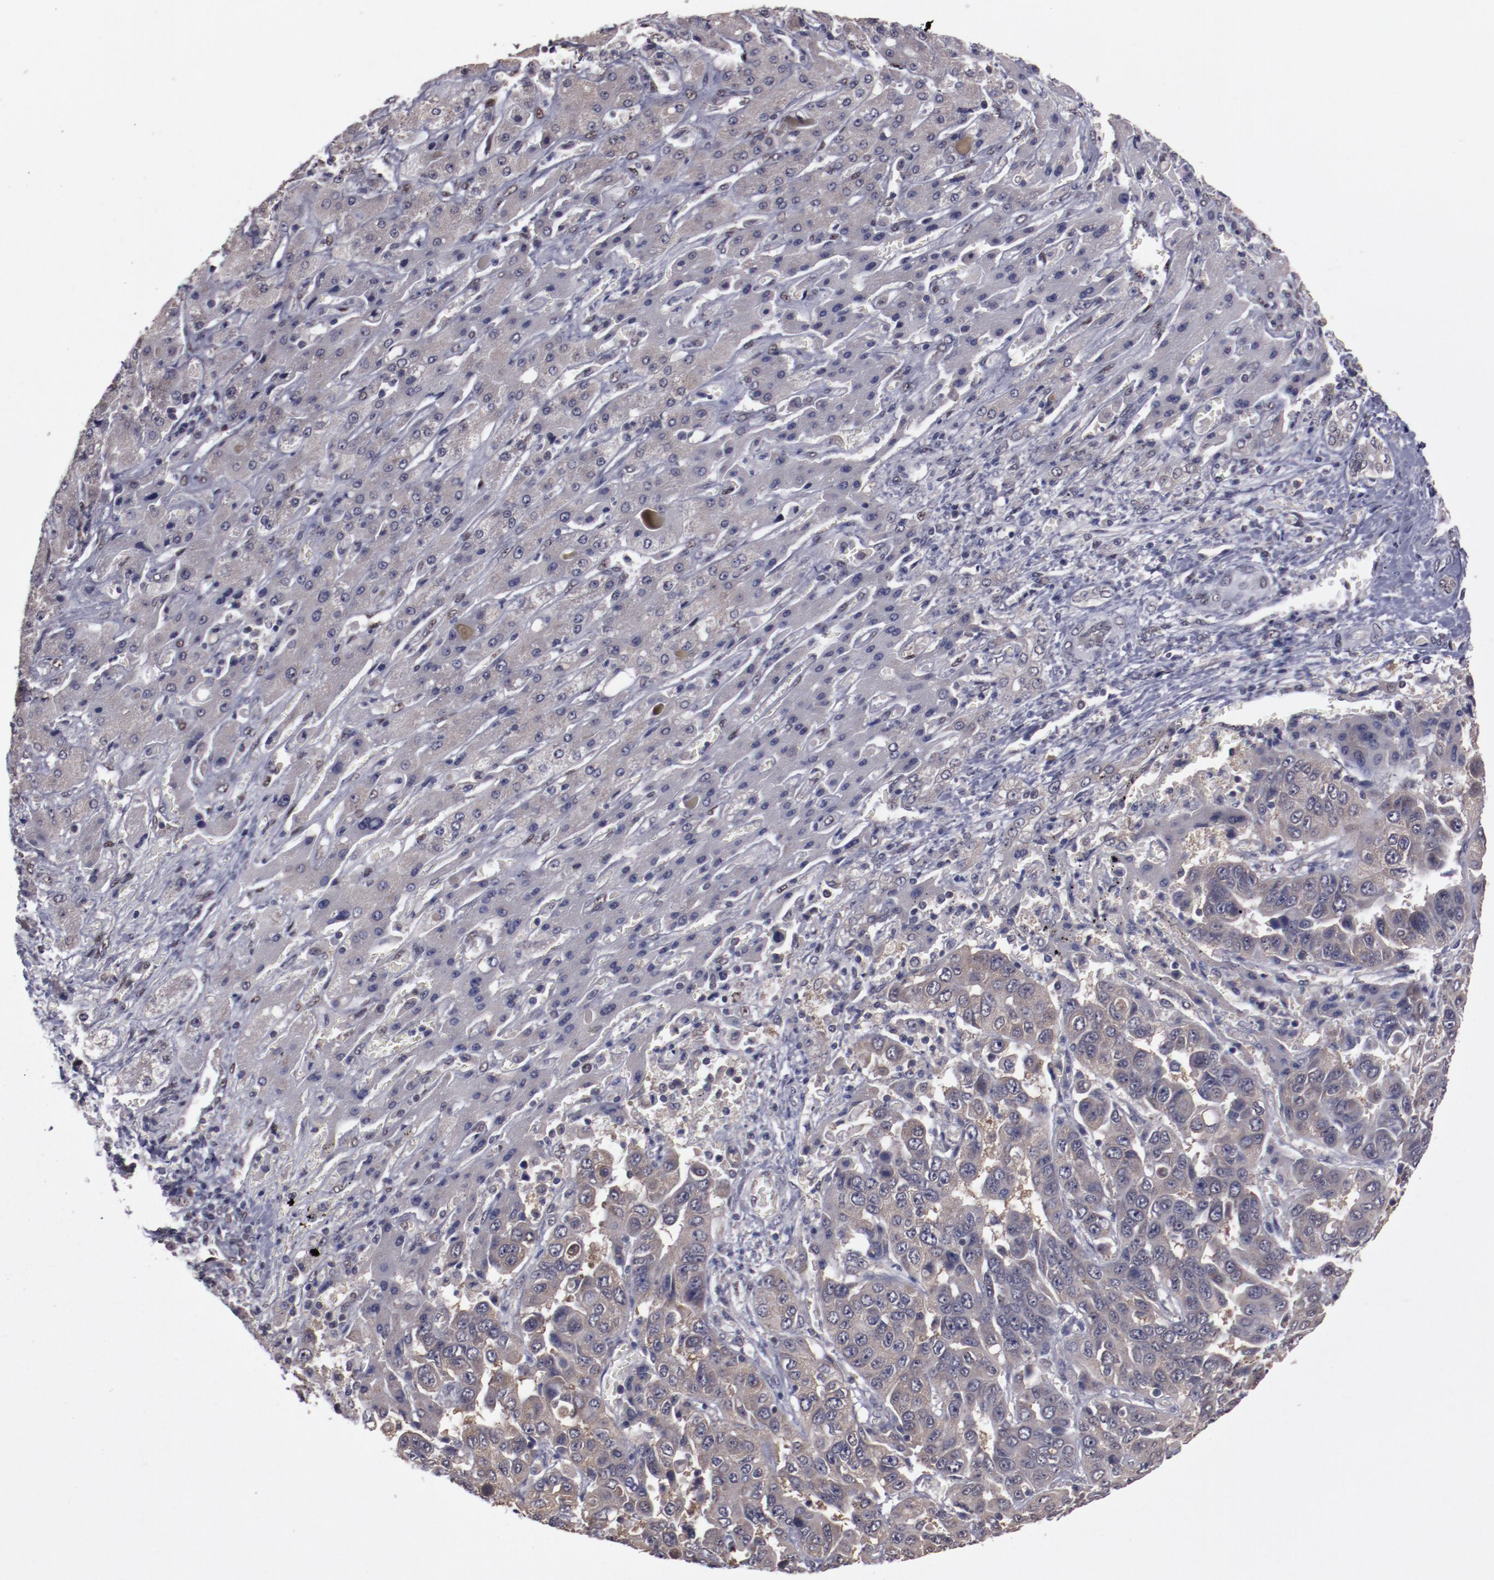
{"staining": {"intensity": "weak", "quantity": ">75%", "location": "cytoplasmic/membranous"}, "tissue": "liver cancer", "cell_type": "Tumor cells", "image_type": "cancer", "snomed": [{"axis": "morphology", "description": "Cholangiocarcinoma"}, {"axis": "topography", "description": "Liver"}], "caption": "Human liver cancer stained for a protein (brown) demonstrates weak cytoplasmic/membranous positive staining in about >75% of tumor cells.", "gene": "ARNT", "patient": {"sex": "female", "age": 52}}